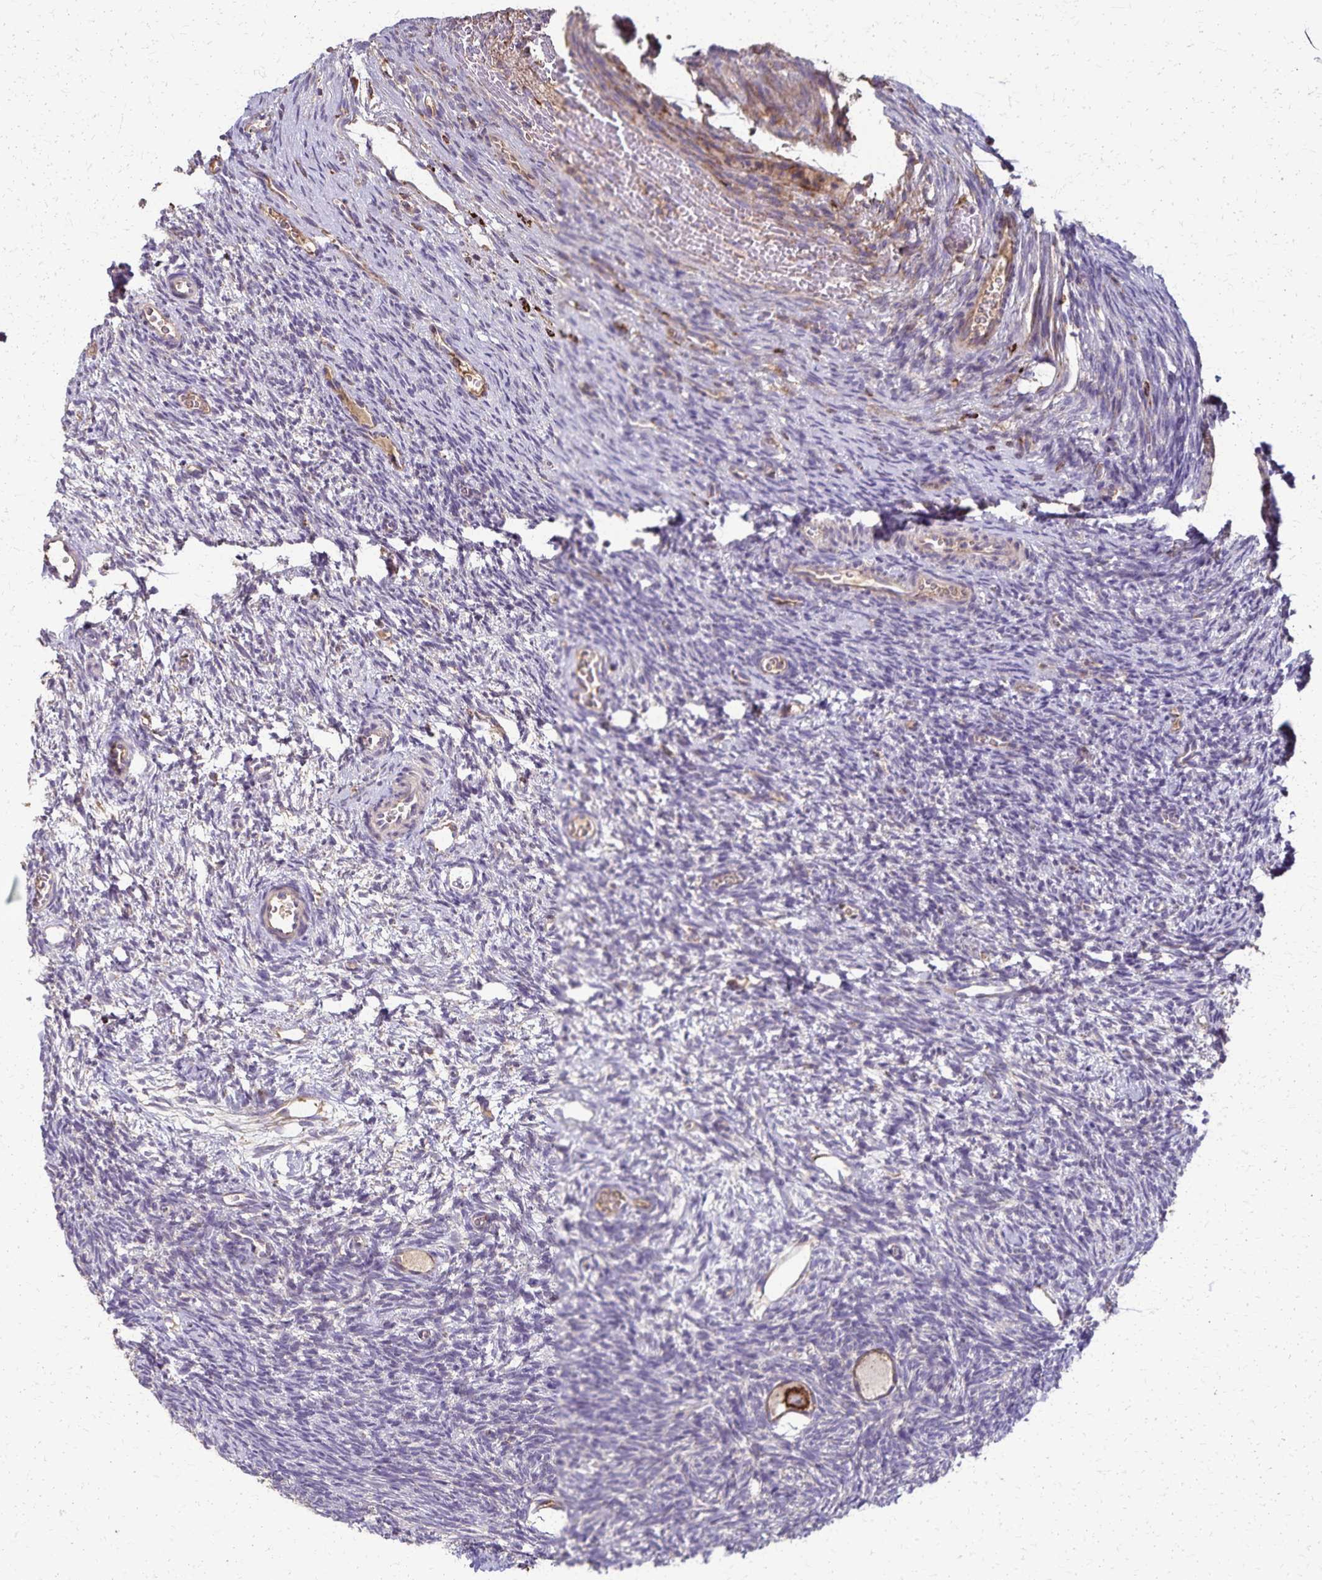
{"staining": {"intensity": "moderate", "quantity": ">75%", "location": "cytoplasmic/membranous"}, "tissue": "ovary", "cell_type": "Follicle cells", "image_type": "normal", "snomed": [{"axis": "morphology", "description": "Normal tissue, NOS"}, {"axis": "topography", "description": "Ovary"}], "caption": "Protein staining displays moderate cytoplasmic/membranous expression in about >75% of follicle cells in benign ovary.", "gene": "RNF10", "patient": {"sex": "female", "age": 34}}